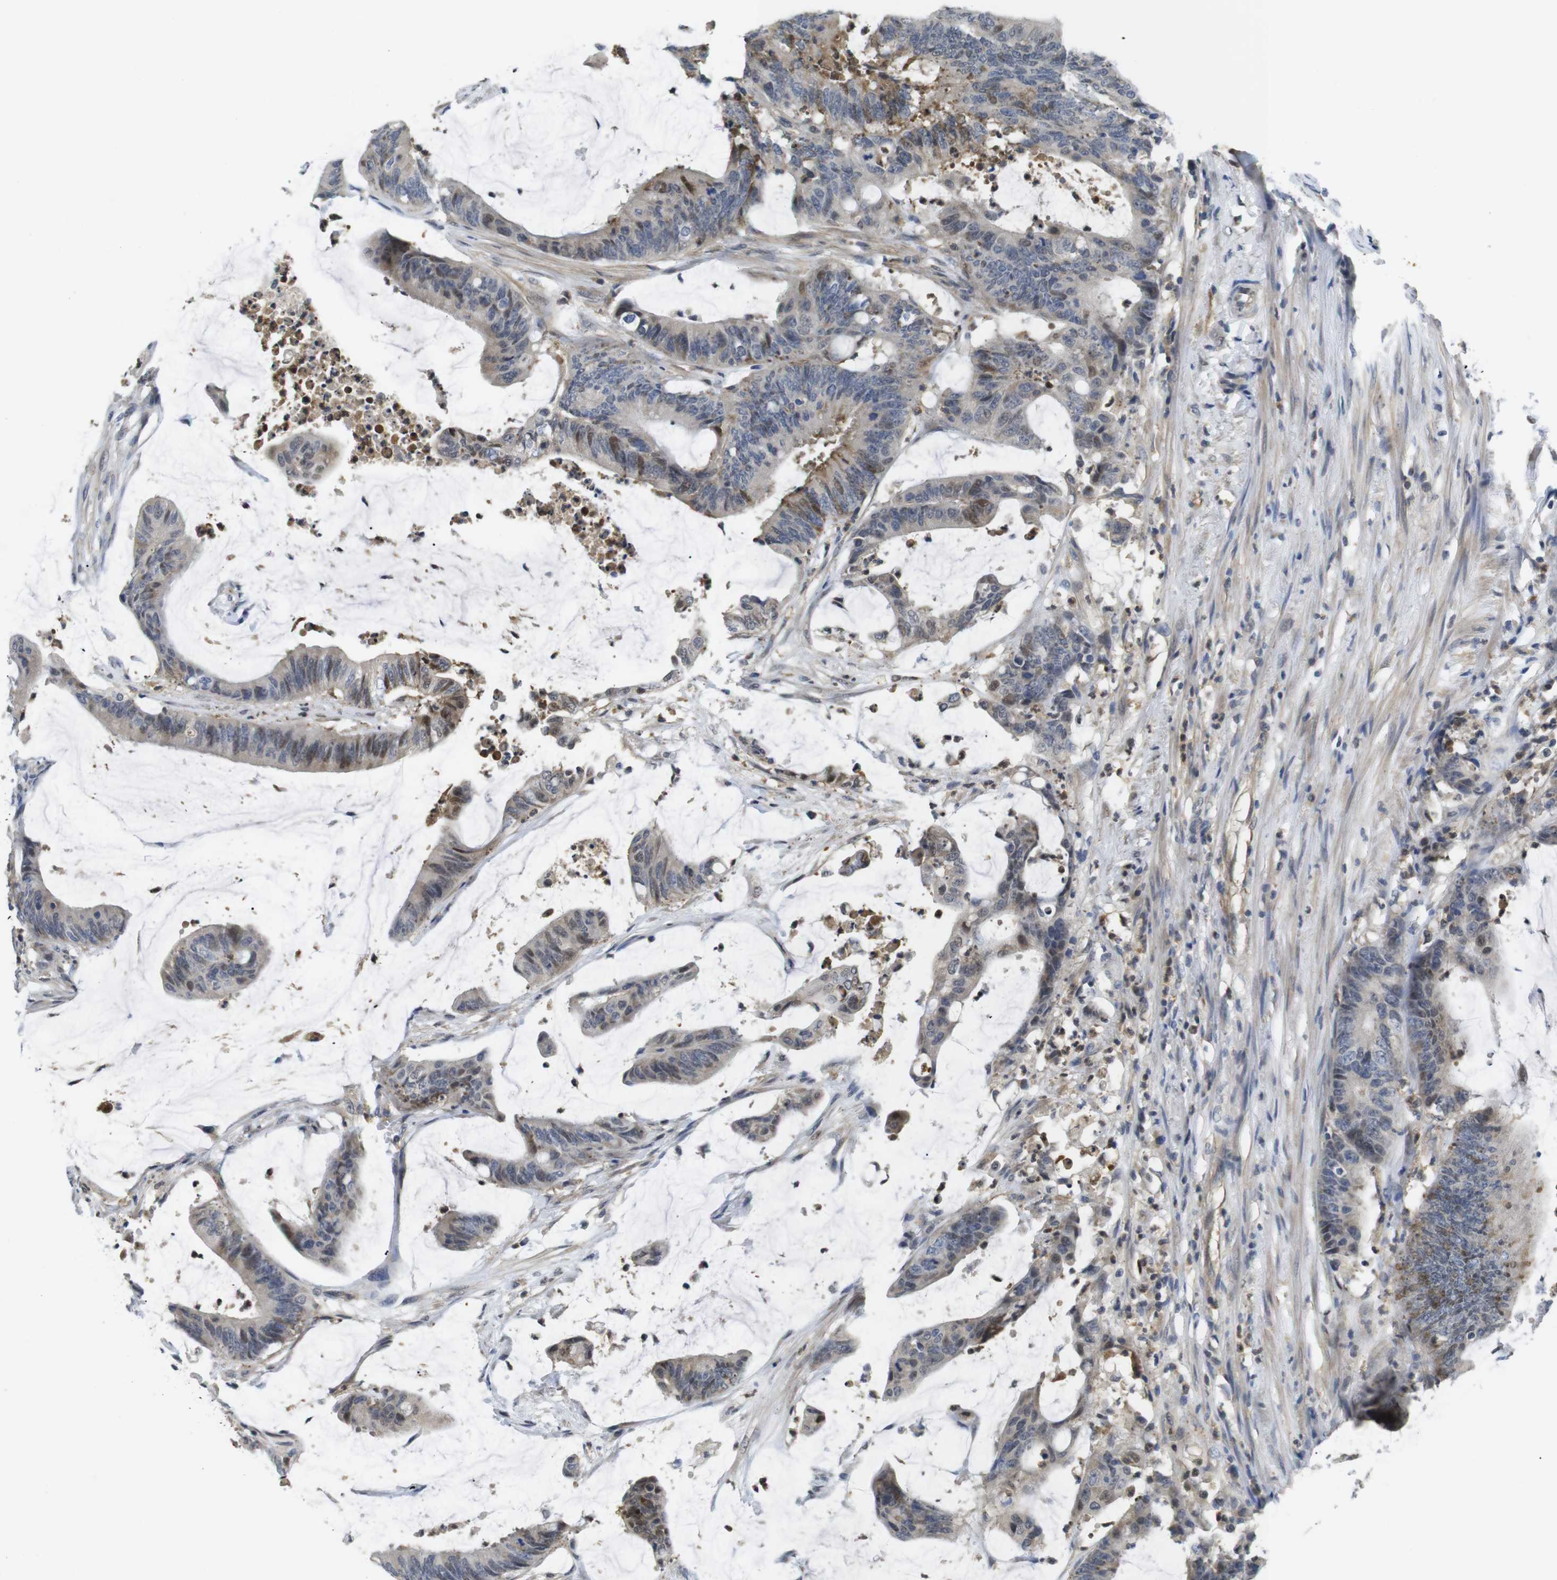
{"staining": {"intensity": "moderate", "quantity": "<25%", "location": "cytoplasmic/membranous,nuclear"}, "tissue": "colorectal cancer", "cell_type": "Tumor cells", "image_type": "cancer", "snomed": [{"axis": "morphology", "description": "Adenocarcinoma, NOS"}, {"axis": "topography", "description": "Rectum"}], "caption": "Human colorectal adenocarcinoma stained with a protein marker exhibits moderate staining in tumor cells.", "gene": "FNTA", "patient": {"sex": "female", "age": 66}}